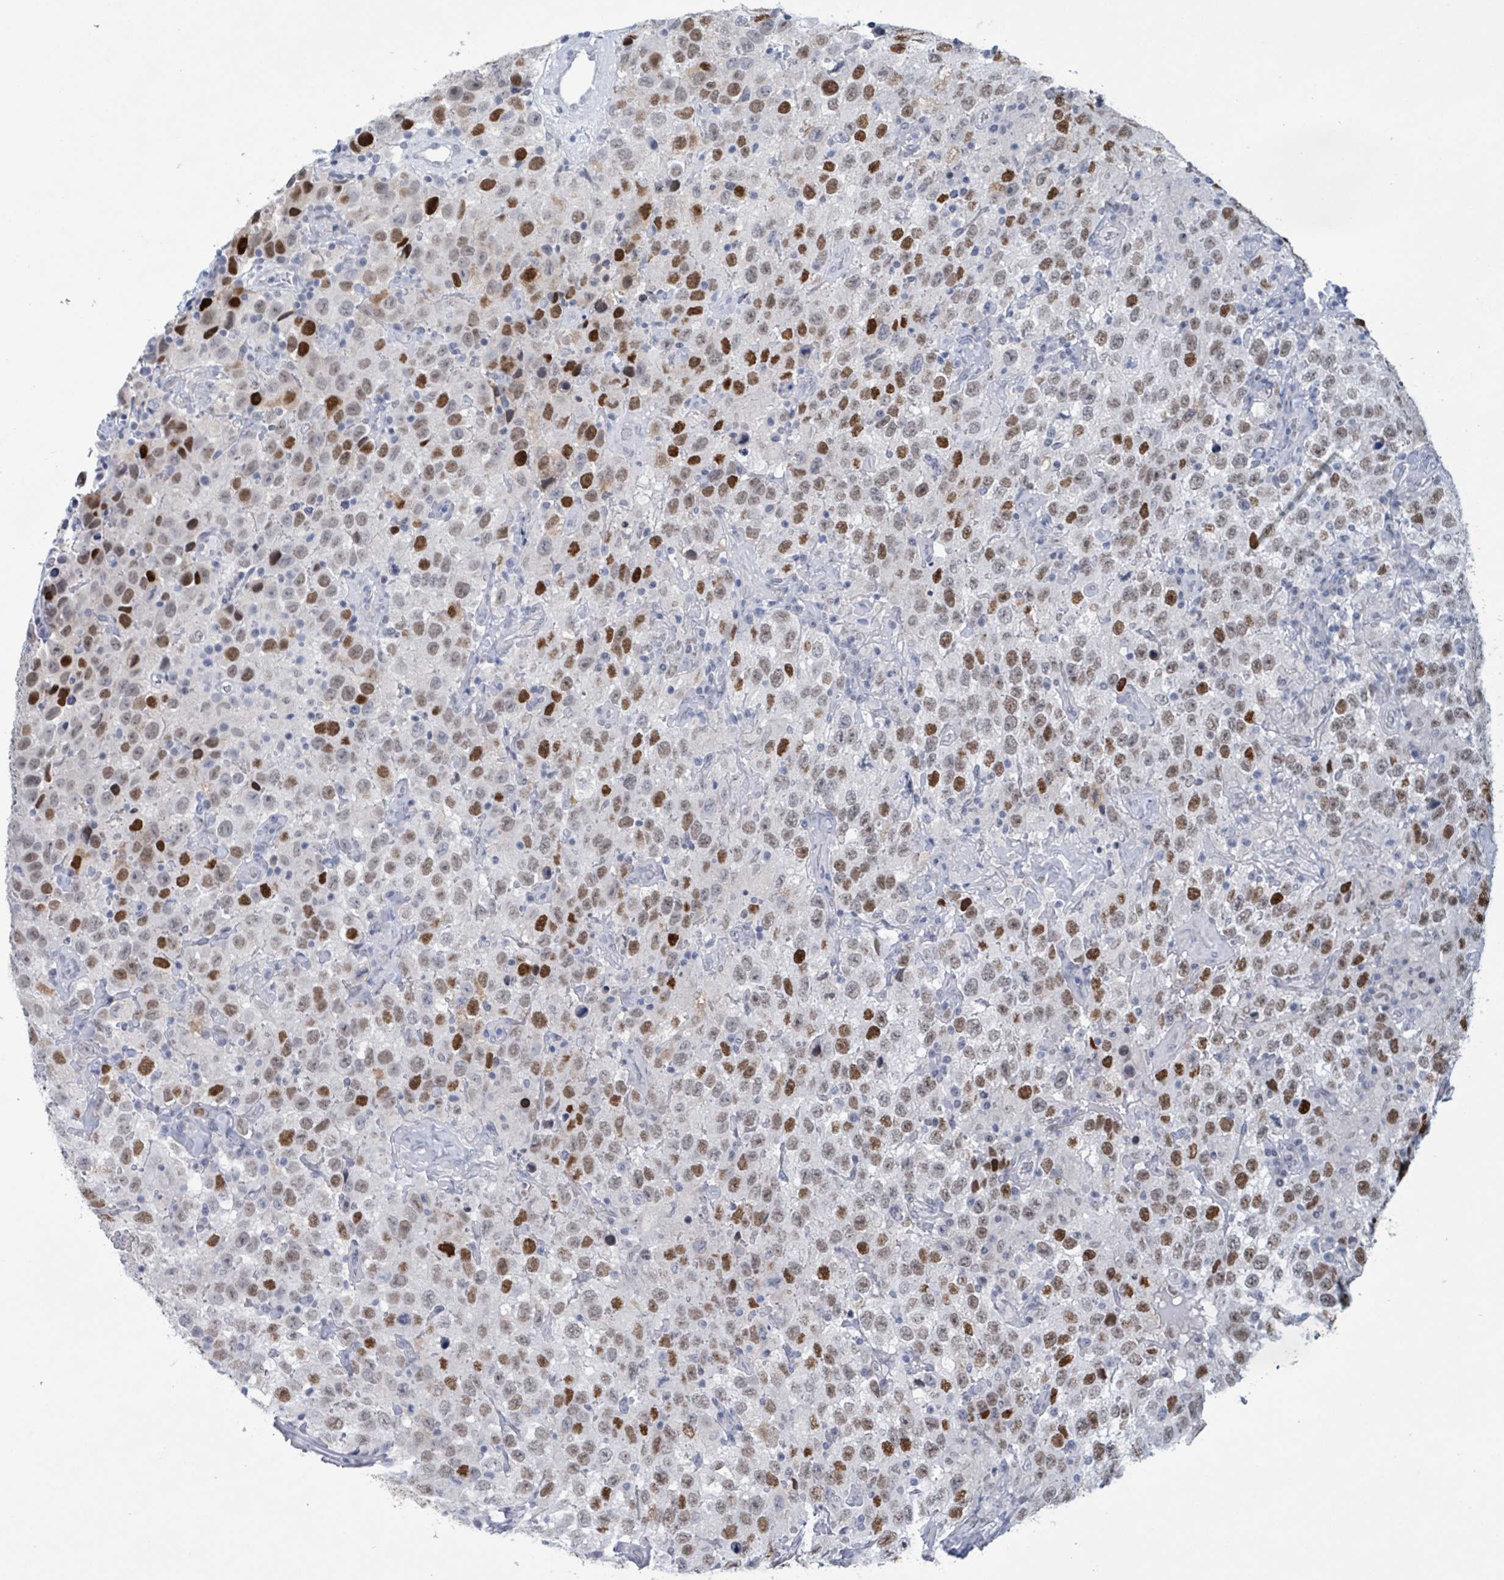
{"staining": {"intensity": "strong", "quantity": "25%-75%", "location": "nuclear"}, "tissue": "testis cancer", "cell_type": "Tumor cells", "image_type": "cancer", "snomed": [{"axis": "morphology", "description": "Seminoma, NOS"}, {"axis": "topography", "description": "Testis"}], "caption": "This photomicrograph reveals testis cancer (seminoma) stained with IHC to label a protein in brown. The nuclear of tumor cells show strong positivity for the protein. Nuclei are counter-stained blue.", "gene": "CT45A5", "patient": {"sex": "male", "age": 41}}